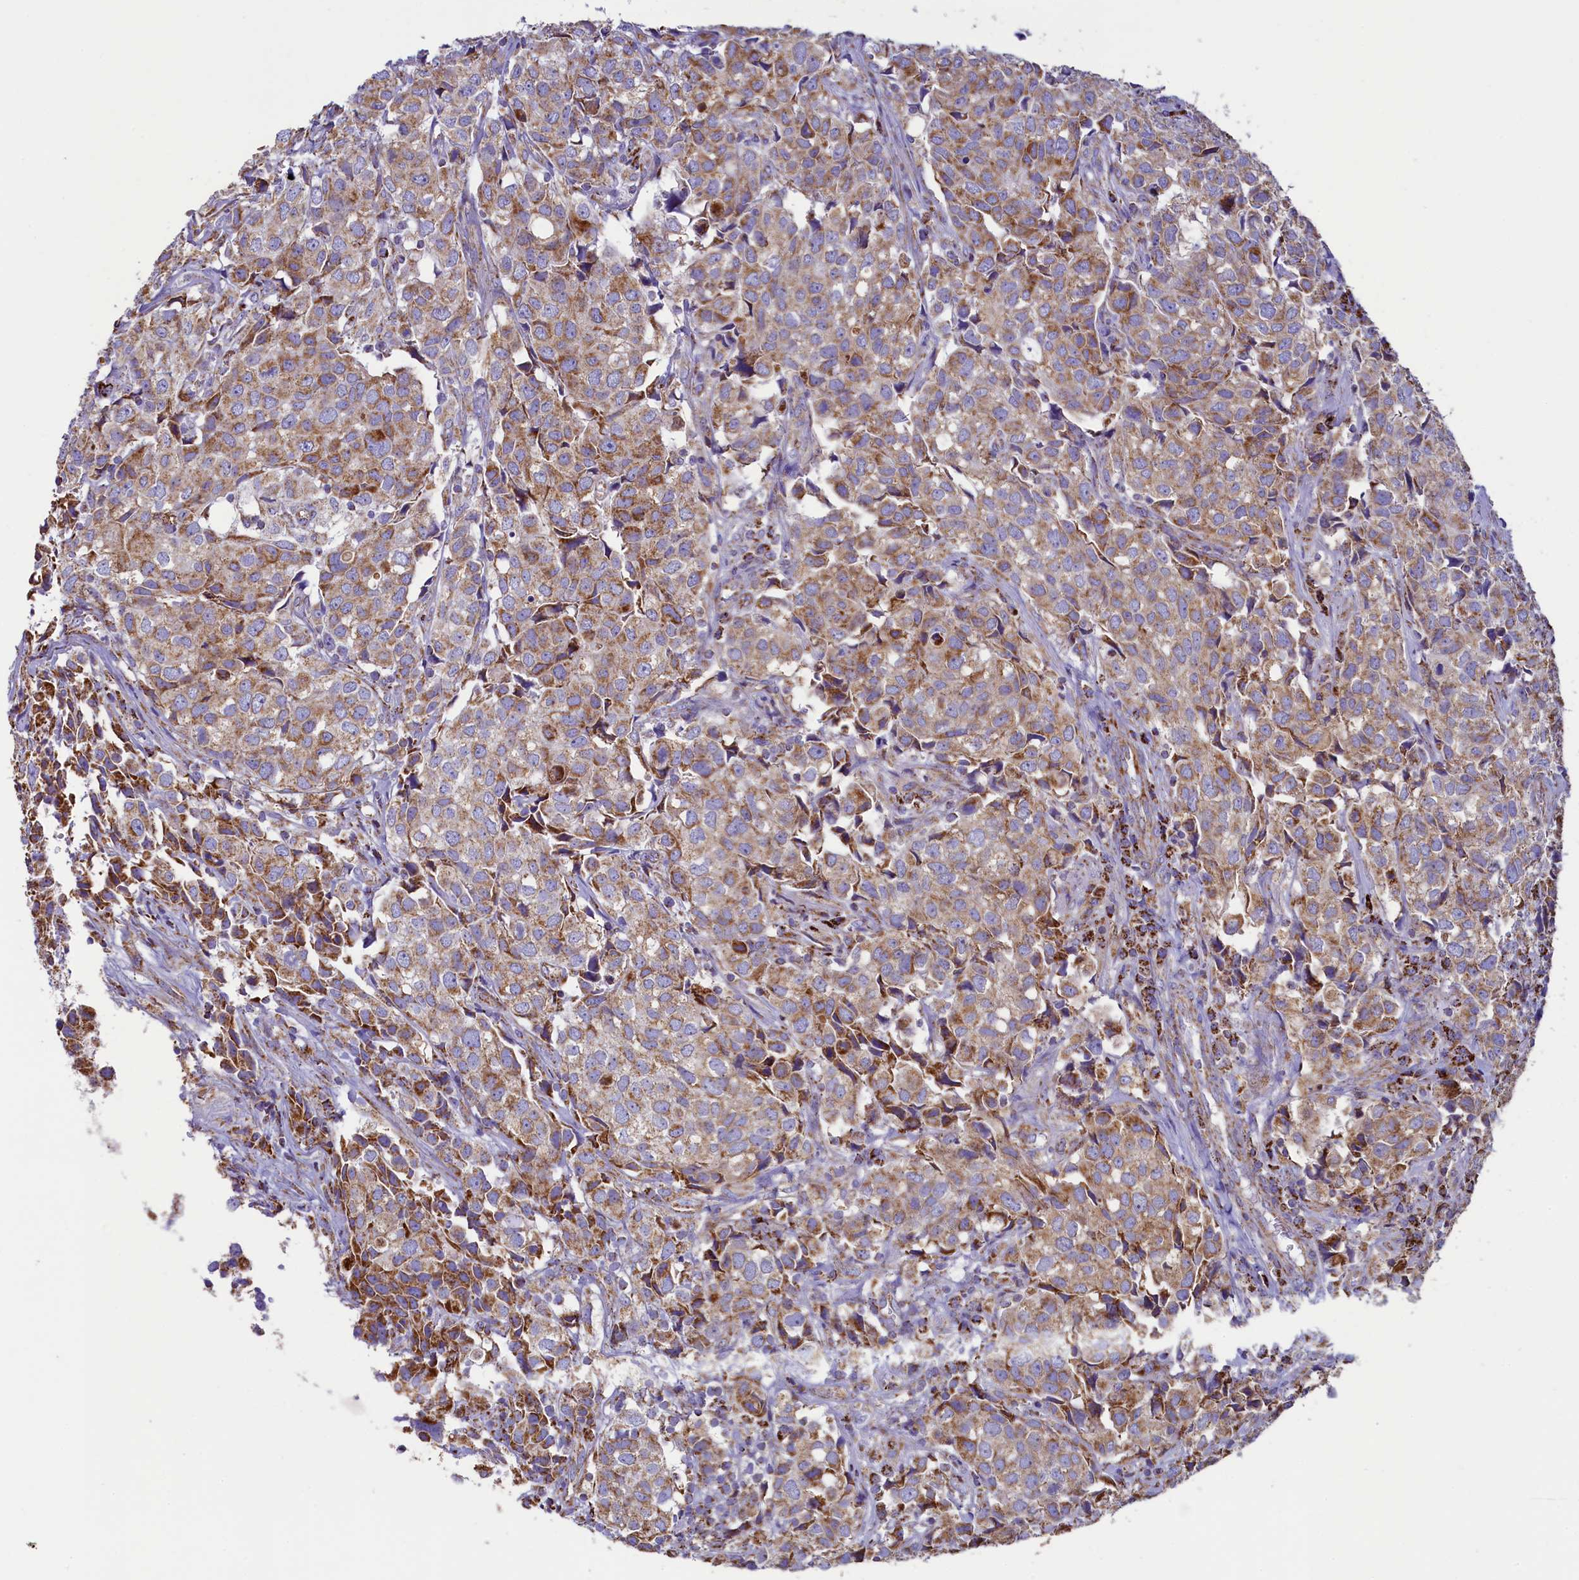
{"staining": {"intensity": "moderate", "quantity": ">75%", "location": "cytoplasmic/membranous"}, "tissue": "urothelial cancer", "cell_type": "Tumor cells", "image_type": "cancer", "snomed": [{"axis": "morphology", "description": "Urothelial carcinoma, High grade"}, {"axis": "topography", "description": "Urinary bladder"}], "caption": "IHC (DAB (3,3'-diaminobenzidine)) staining of human urothelial carcinoma (high-grade) exhibits moderate cytoplasmic/membranous protein staining in about >75% of tumor cells. Nuclei are stained in blue.", "gene": "IDH3A", "patient": {"sex": "female", "age": 75}}